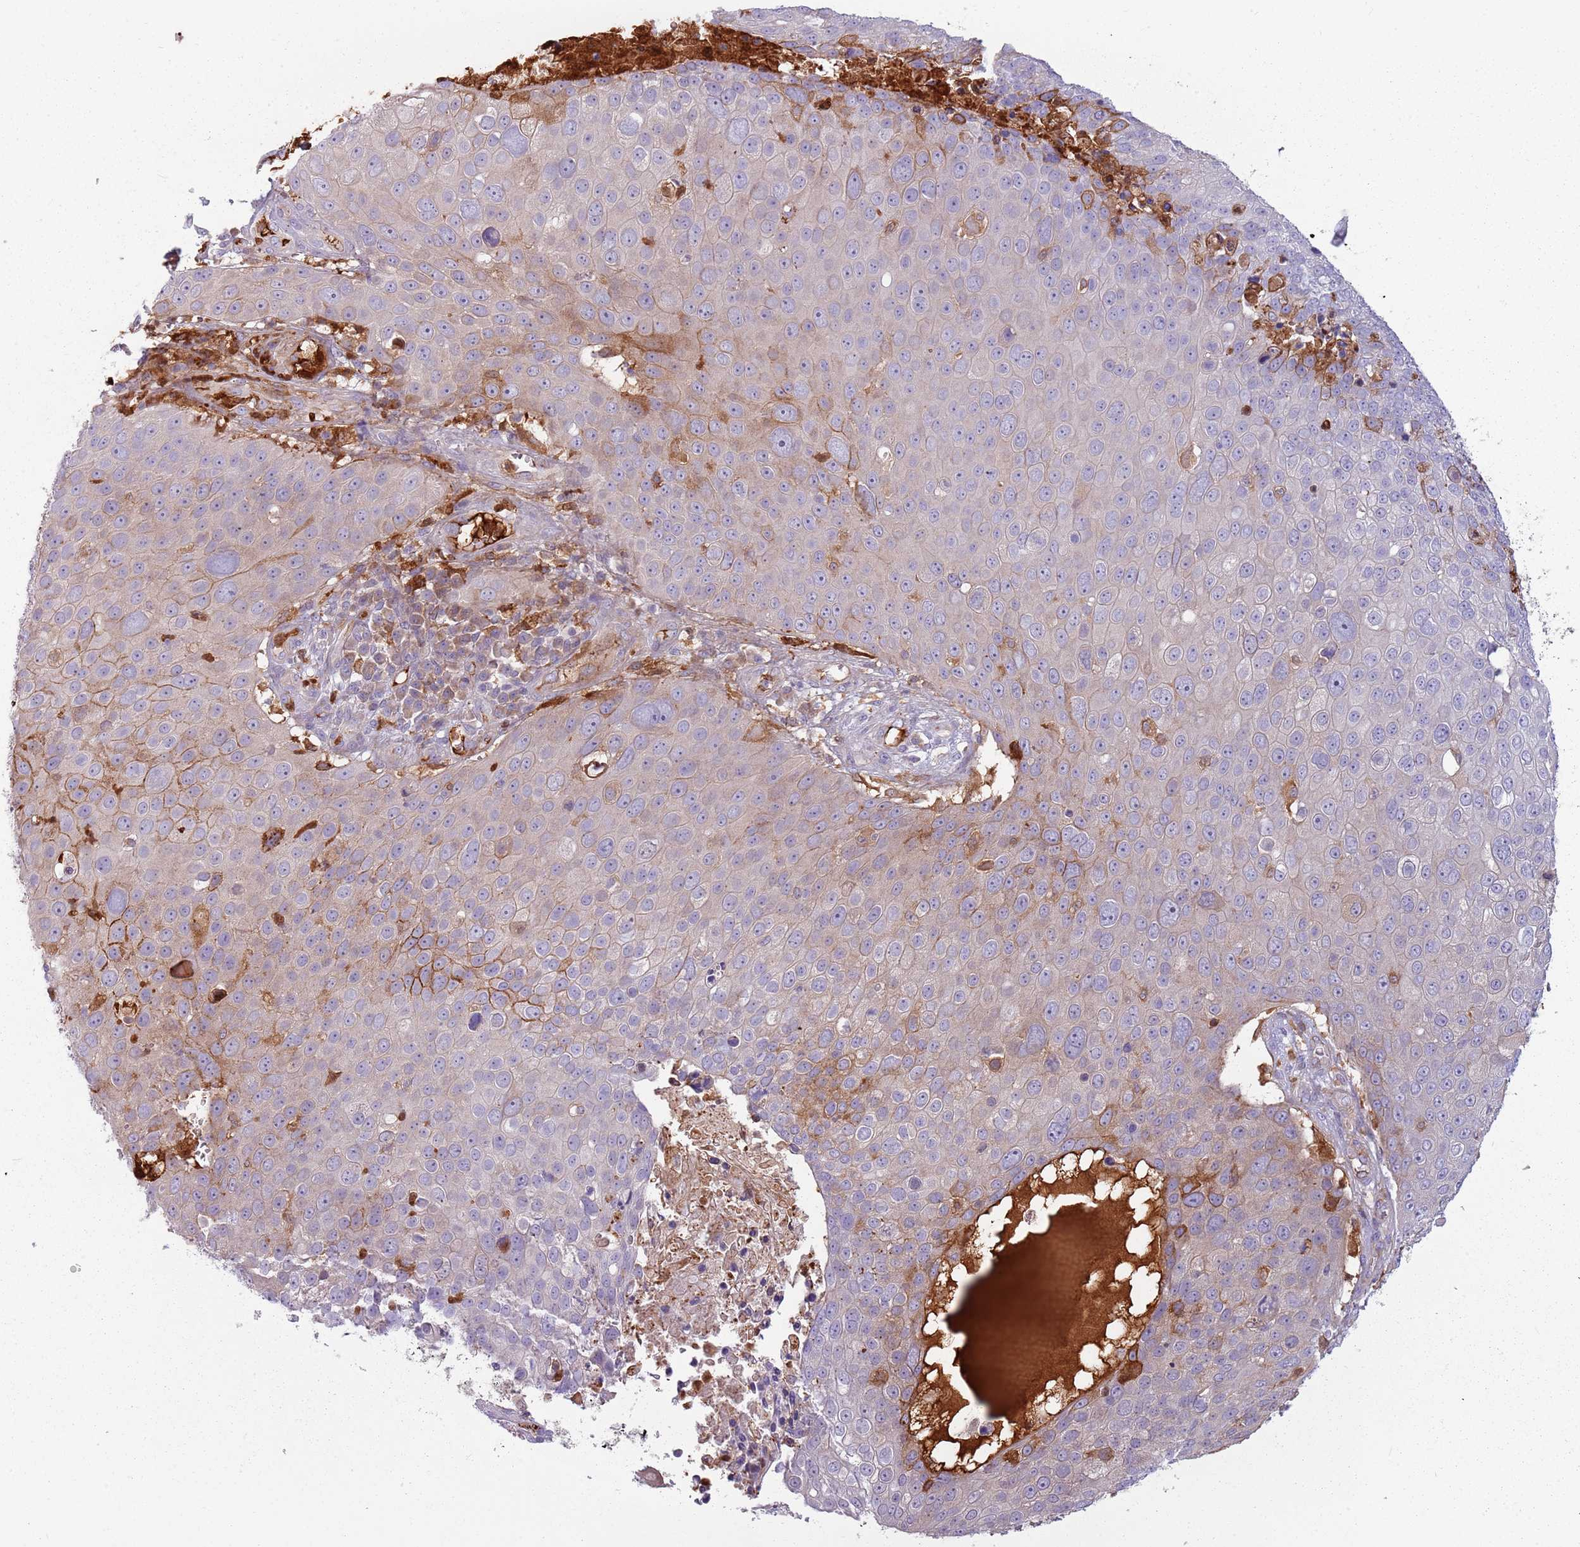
{"staining": {"intensity": "moderate", "quantity": "<25%", "location": "cytoplasmic/membranous"}, "tissue": "skin cancer", "cell_type": "Tumor cells", "image_type": "cancer", "snomed": [{"axis": "morphology", "description": "Squamous cell carcinoma, NOS"}, {"axis": "topography", "description": "Skin"}], "caption": "Immunohistochemistry (IHC) histopathology image of neoplastic tissue: skin squamous cell carcinoma stained using immunohistochemistry exhibits low levels of moderate protein expression localized specifically in the cytoplasmic/membranous of tumor cells, appearing as a cytoplasmic/membranous brown color.", "gene": "NADK", "patient": {"sex": "male", "age": 71}}